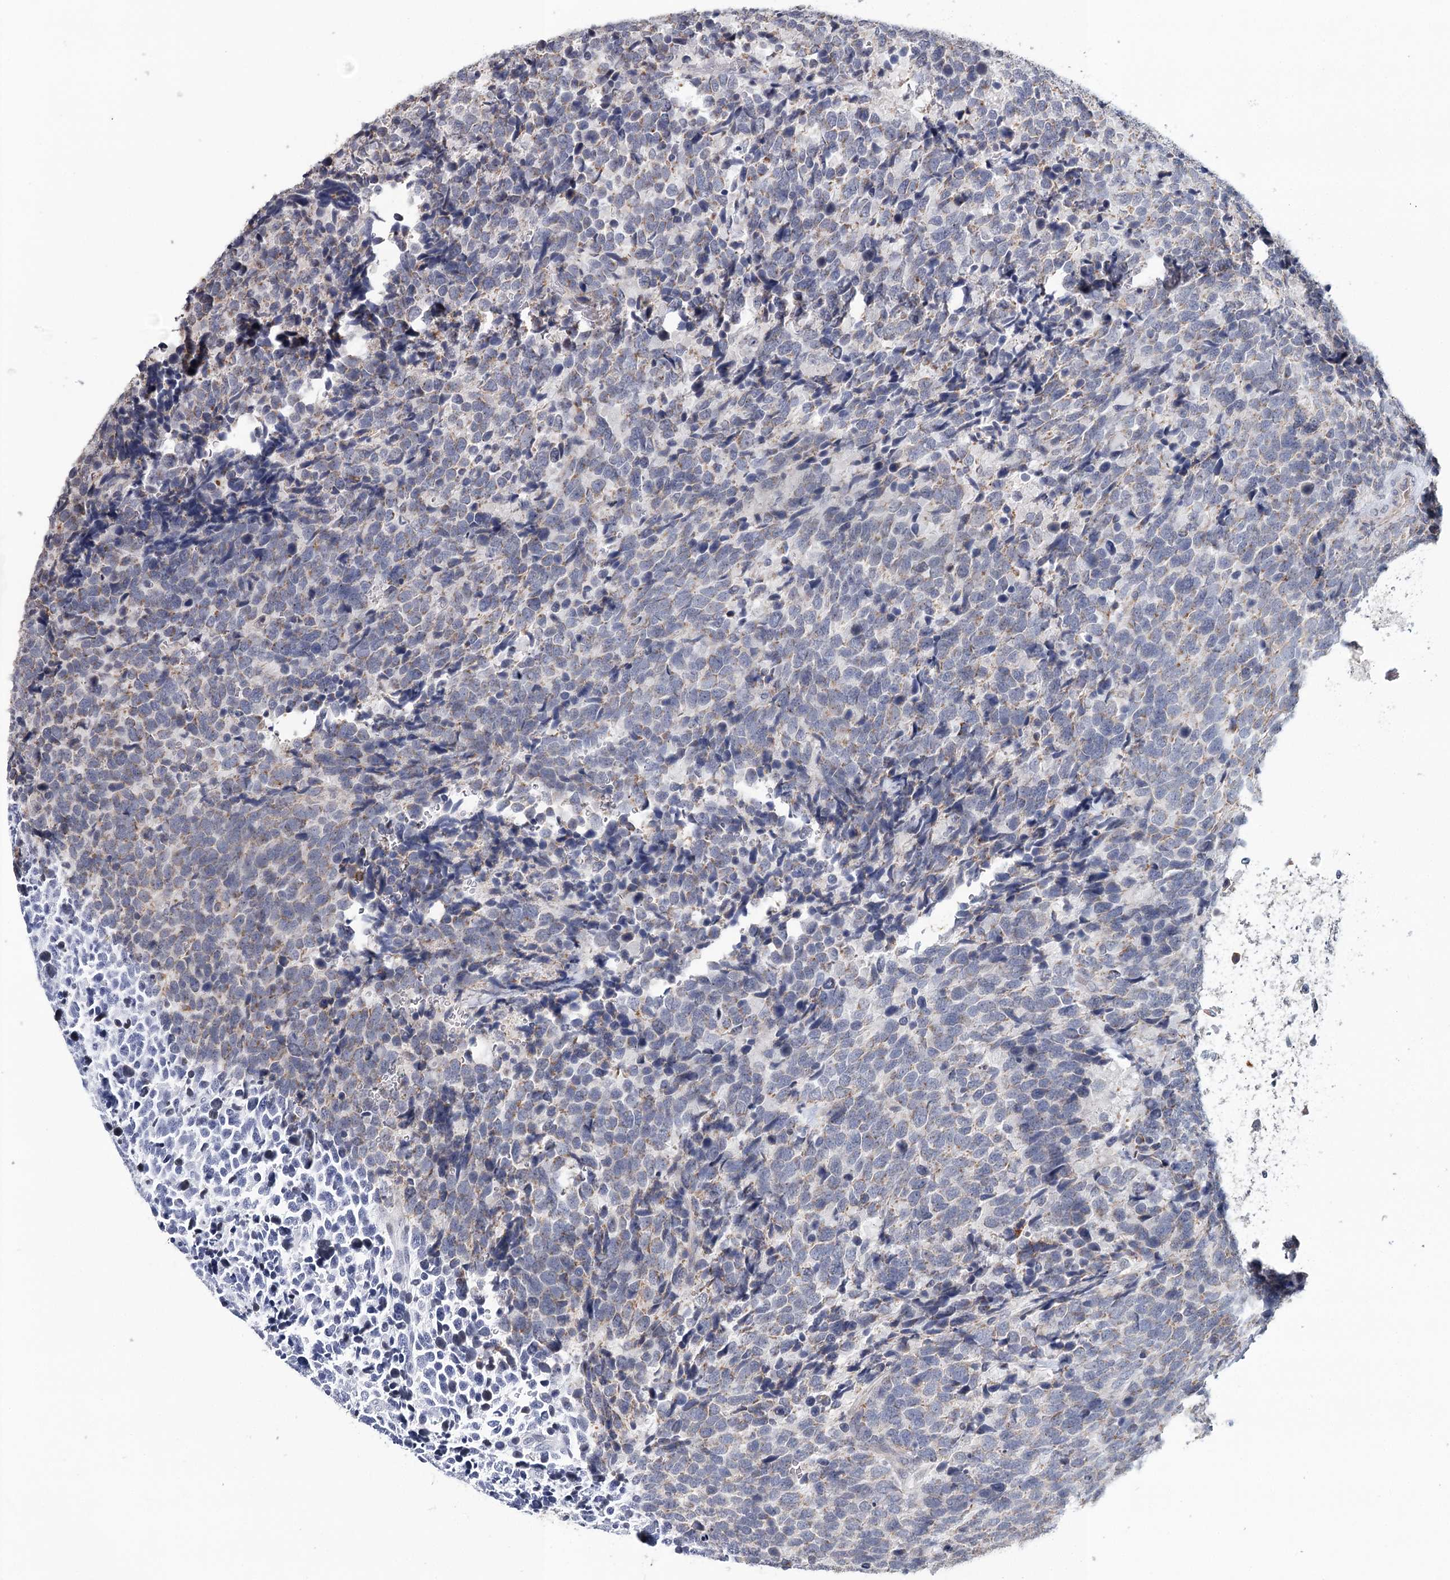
{"staining": {"intensity": "weak", "quantity": "<25%", "location": "cytoplasmic/membranous"}, "tissue": "urothelial cancer", "cell_type": "Tumor cells", "image_type": "cancer", "snomed": [{"axis": "morphology", "description": "Urothelial carcinoma, High grade"}, {"axis": "topography", "description": "Urinary bladder"}], "caption": "IHC micrograph of urothelial carcinoma (high-grade) stained for a protein (brown), which shows no staining in tumor cells.", "gene": "ICOS", "patient": {"sex": "female", "age": 82}}